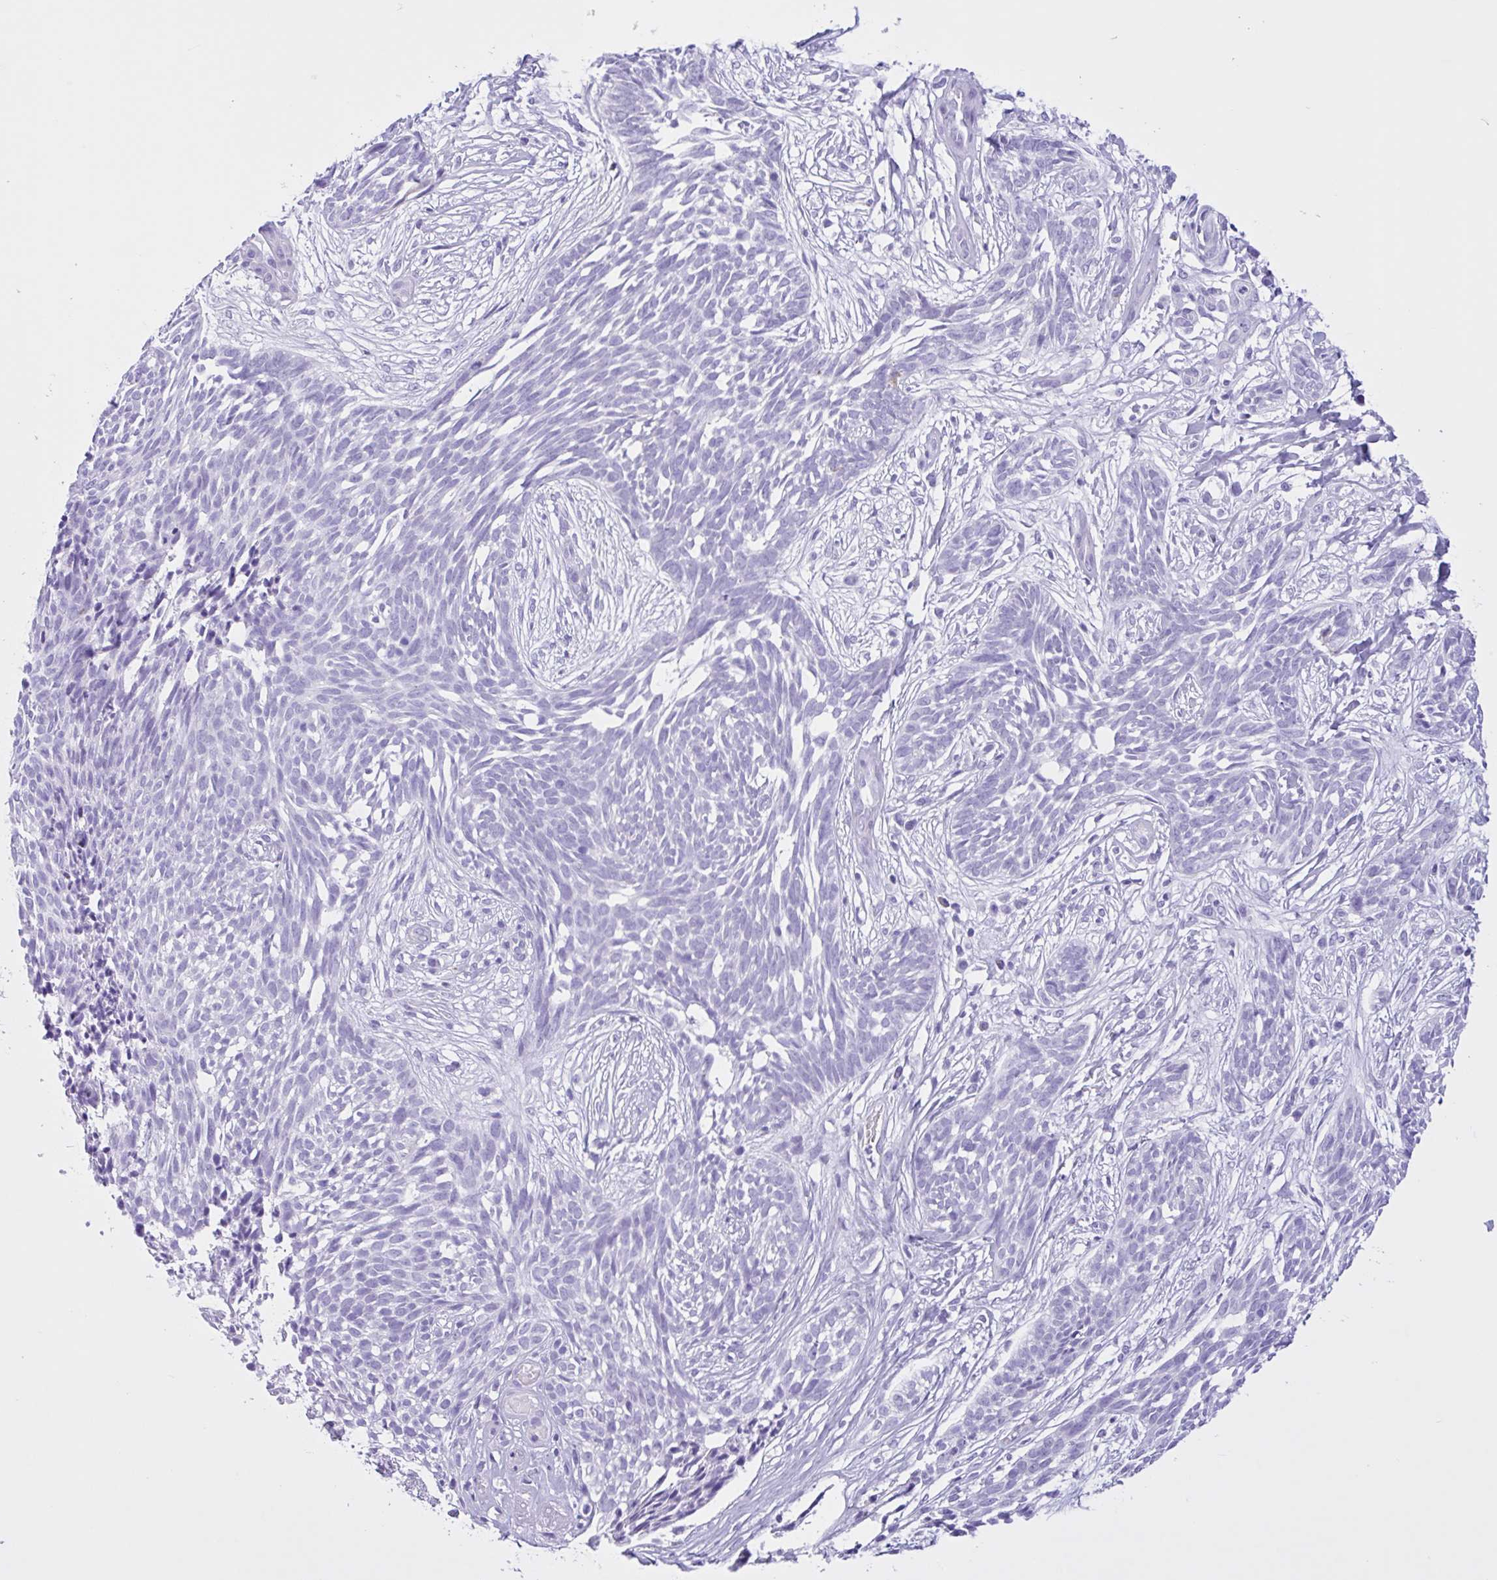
{"staining": {"intensity": "negative", "quantity": "none", "location": "none"}, "tissue": "skin cancer", "cell_type": "Tumor cells", "image_type": "cancer", "snomed": [{"axis": "morphology", "description": "Basal cell carcinoma"}, {"axis": "topography", "description": "Skin"}, {"axis": "topography", "description": "Skin, foot"}], "caption": "An immunohistochemistry photomicrograph of skin cancer (basal cell carcinoma) is shown. There is no staining in tumor cells of skin cancer (basal cell carcinoma). Brightfield microscopy of immunohistochemistry stained with DAB (3,3'-diaminobenzidine) (brown) and hematoxylin (blue), captured at high magnification.", "gene": "IAPP", "patient": {"sex": "female", "age": 86}}